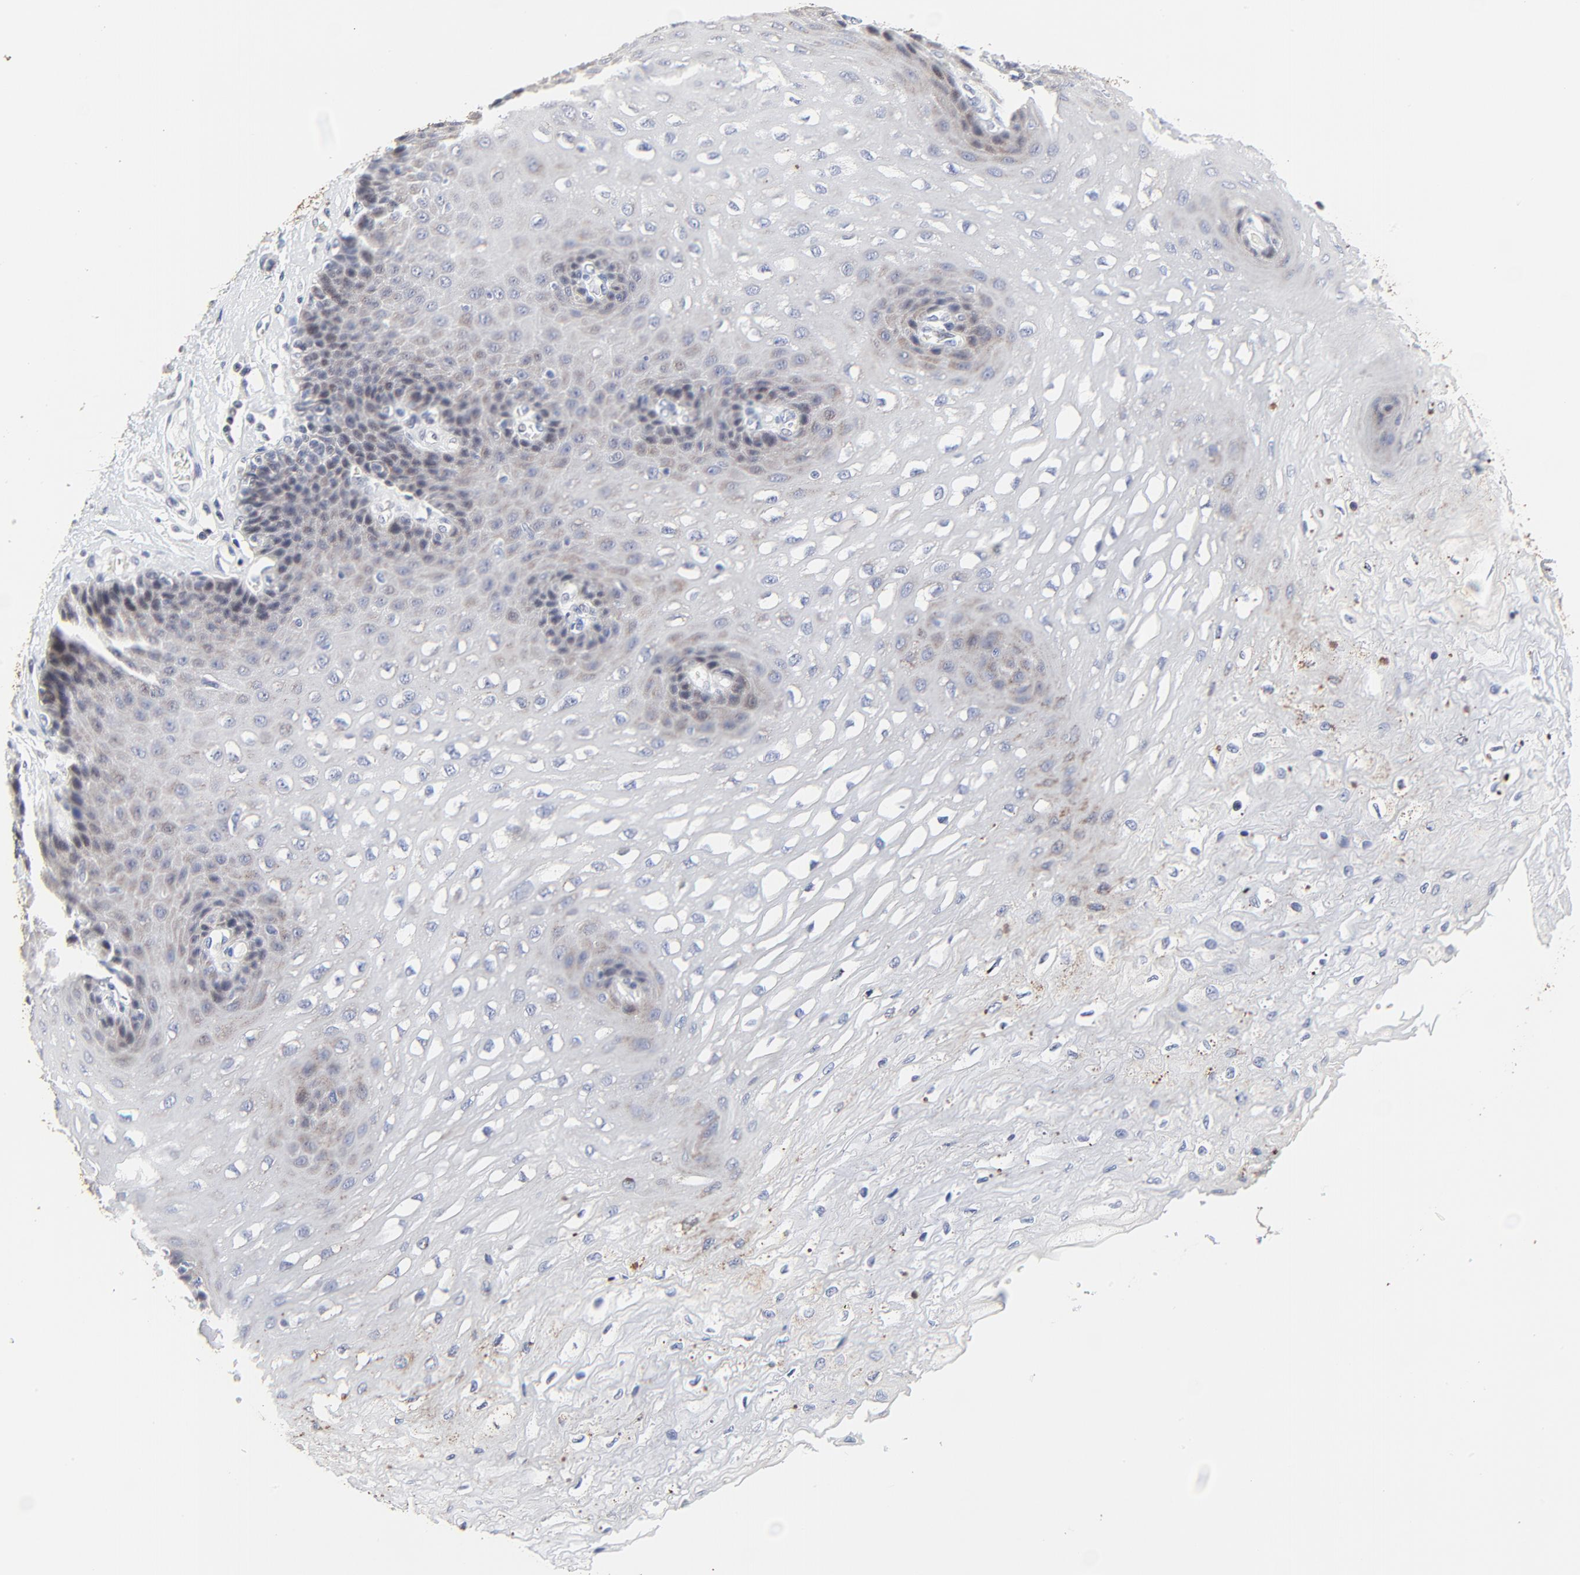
{"staining": {"intensity": "weak", "quantity": "<25%", "location": "cytoplasmic/membranous"}, "tissue": "esophagus", "cell_type": "Squamous epithelial cells", "image_type": "normal", "snomed": [{"axis": "morphology", "description": "Normal tissue, NOS"}, {"axis": "topography", "description": "Esophagus"}], "caption": "The micrograph shows no significant expression in squamous epithelial cells of esophagus.", "gene": "LNX1", "patient": {"sex": "female", "age": 72}}